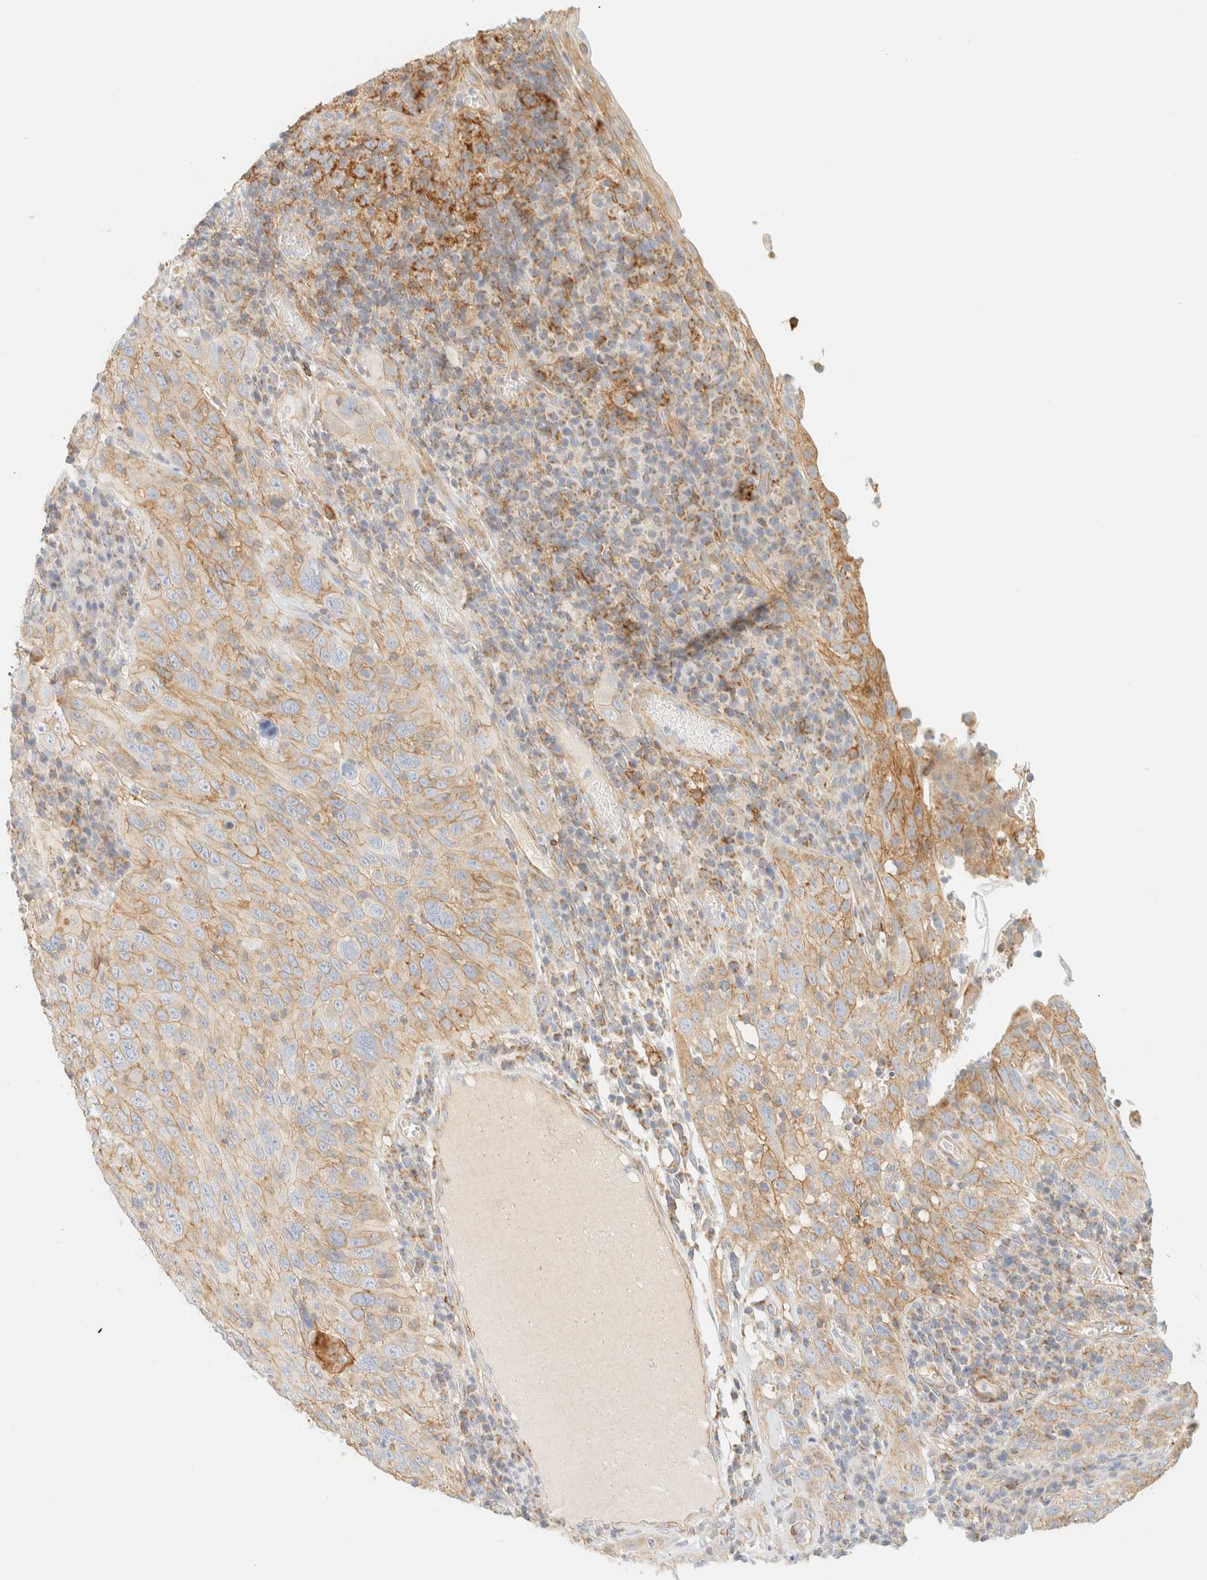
{"staining": {"intensity": "moderate", "quantity": "<25%", "location": "cytoplasmic/membranous"}, "tissue": "cervical cancer", "cell_type": "Tumor cells", "image_type": "cancer", "snomed": [{"axis": "morphology", "description": "Squamous cell carcinoma, NOS"}, {"axis": "topography", "description": "Cervix"}], "caption": "This histopathology image displays IHC staining of cervical cancer (squamous cell carcinoma), with low moderate cytoplasmic/membranous staining in approximately <25% of tumor cells.", "gene": "MRM3", "patient": {"sex": "female", "age": 46}}